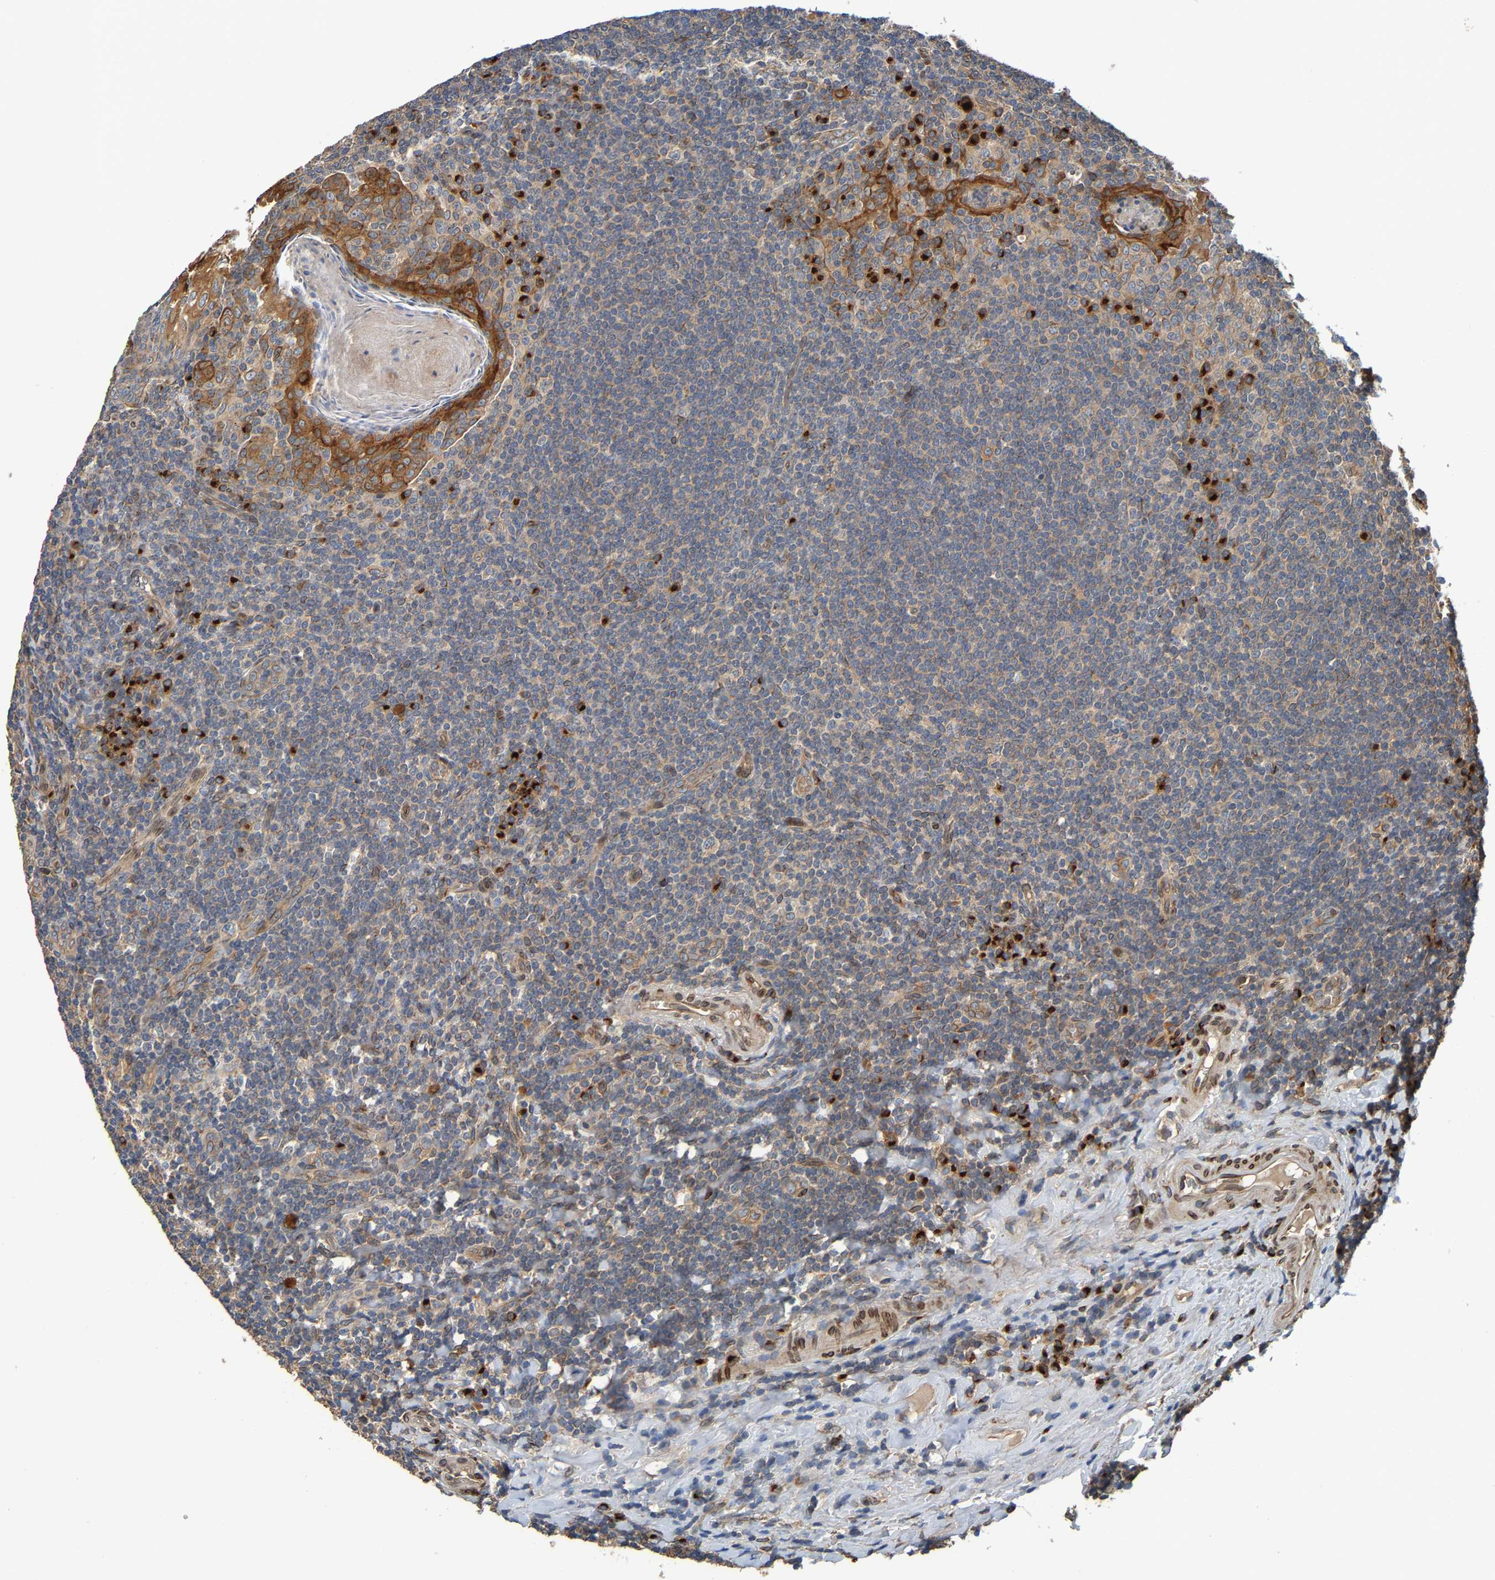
{"staining": {"intensity": "weak", "quantity": "25%-75%", "location": "cytoplasmic/membranous"}, "tissue": "tonsil", "cell_type": "Germinal center cells", "image_type": "normal", "snomed": [{"axis": "morphology", "description": "Normal tissue, NOS"}, {"axis": "topography", "description": "Tonsil"}], "caption": "A brown stain highlights weak cytoplasmic/membranous expression of a protein in germinal center cells of unremarkable tonsil.", "gene": "MACC1", "patient": {"sex": "male", "age": 37}}